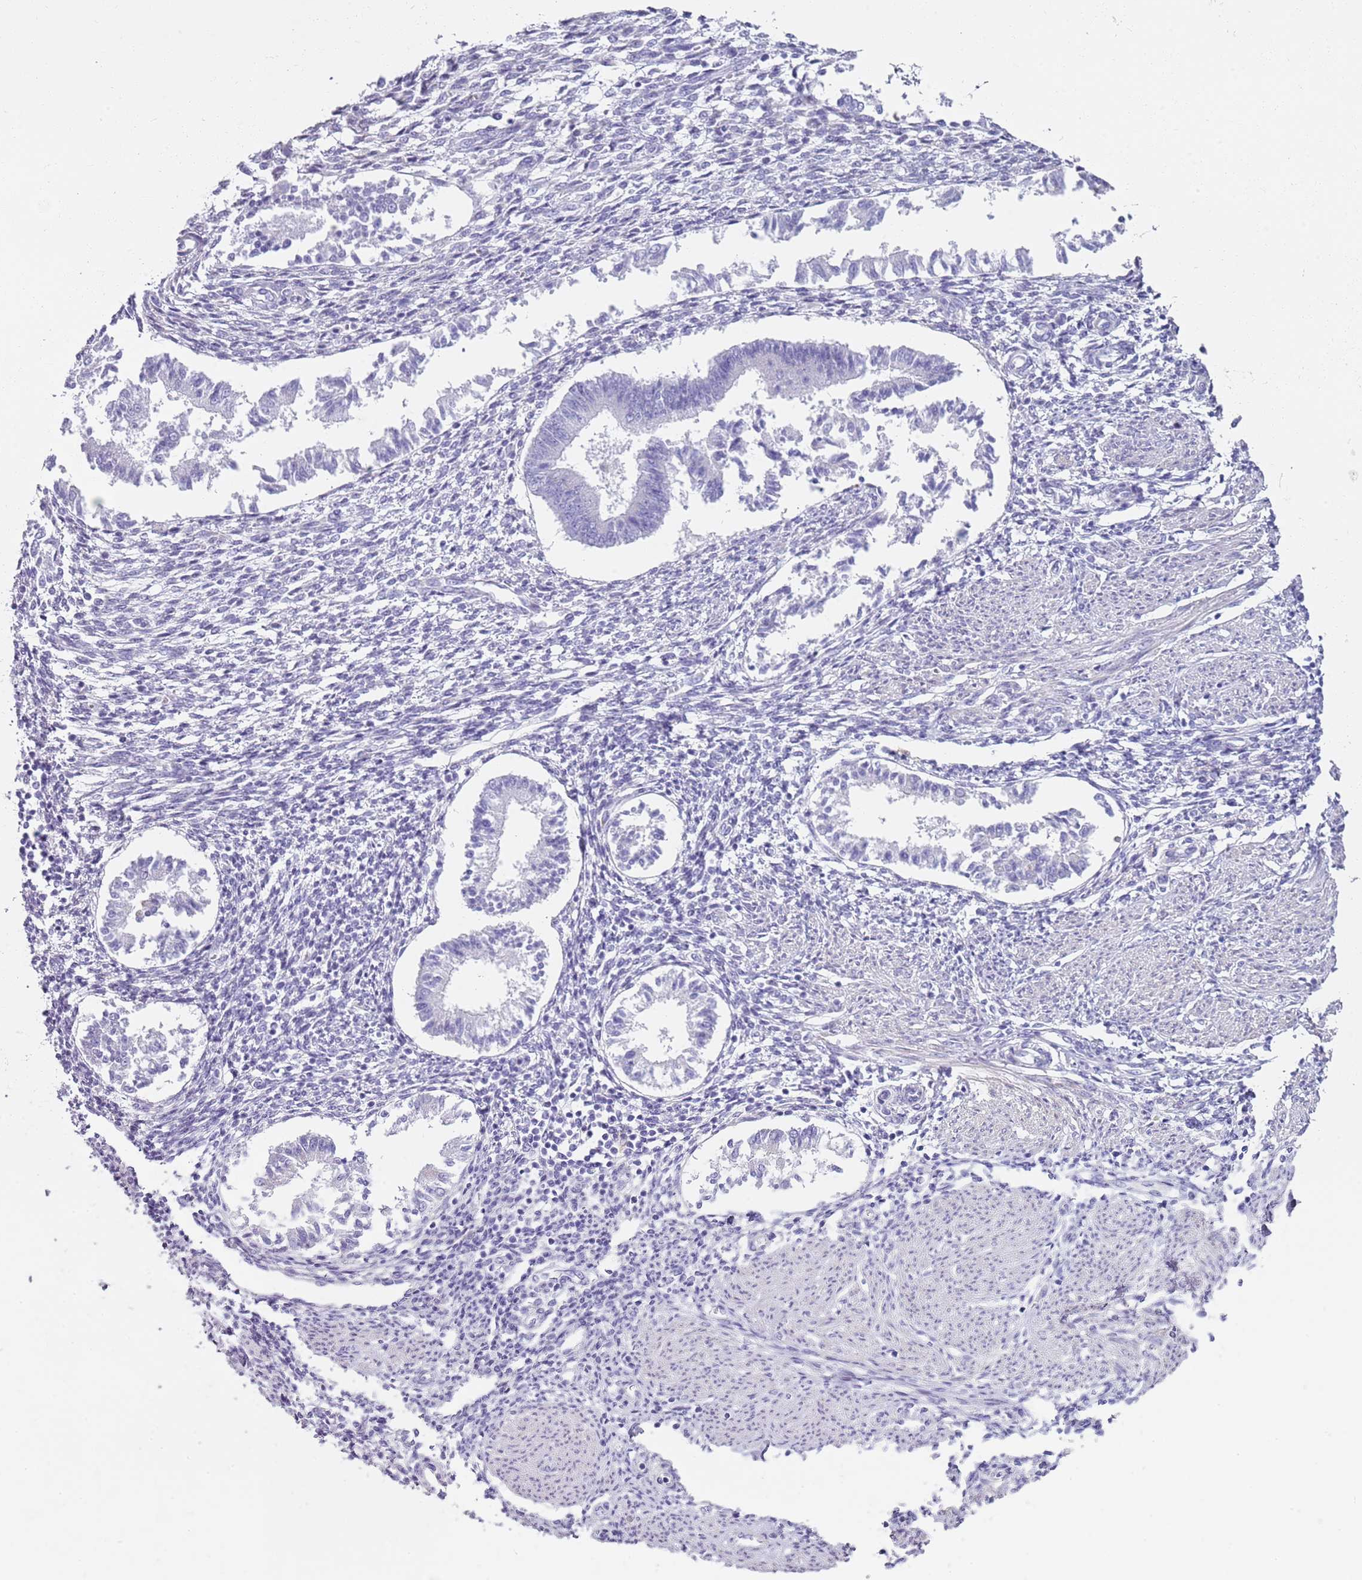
{"staining": {"intensity": "negative", "quantity": "none", "location": "none"}, "tissue": "endometrium", "cell_type": "Cells in endometrial stroma", "image_type": "normal", "snomed": [{"axis": "morphology", "description": "Normal tissue, NOS"}, {"axis": "topography", "description": "Uterus"}, {"axis": "topography", "description": "Endometrium"}], "caption": "DAB (3,3'-diaminobenzidine) immunohistochemical staining of unremarkable human endometrium exhibits no significant positivity in cells in endometrial stroma.", "gene": "CD177", "patient": {"sex": "female", "age": 48}}